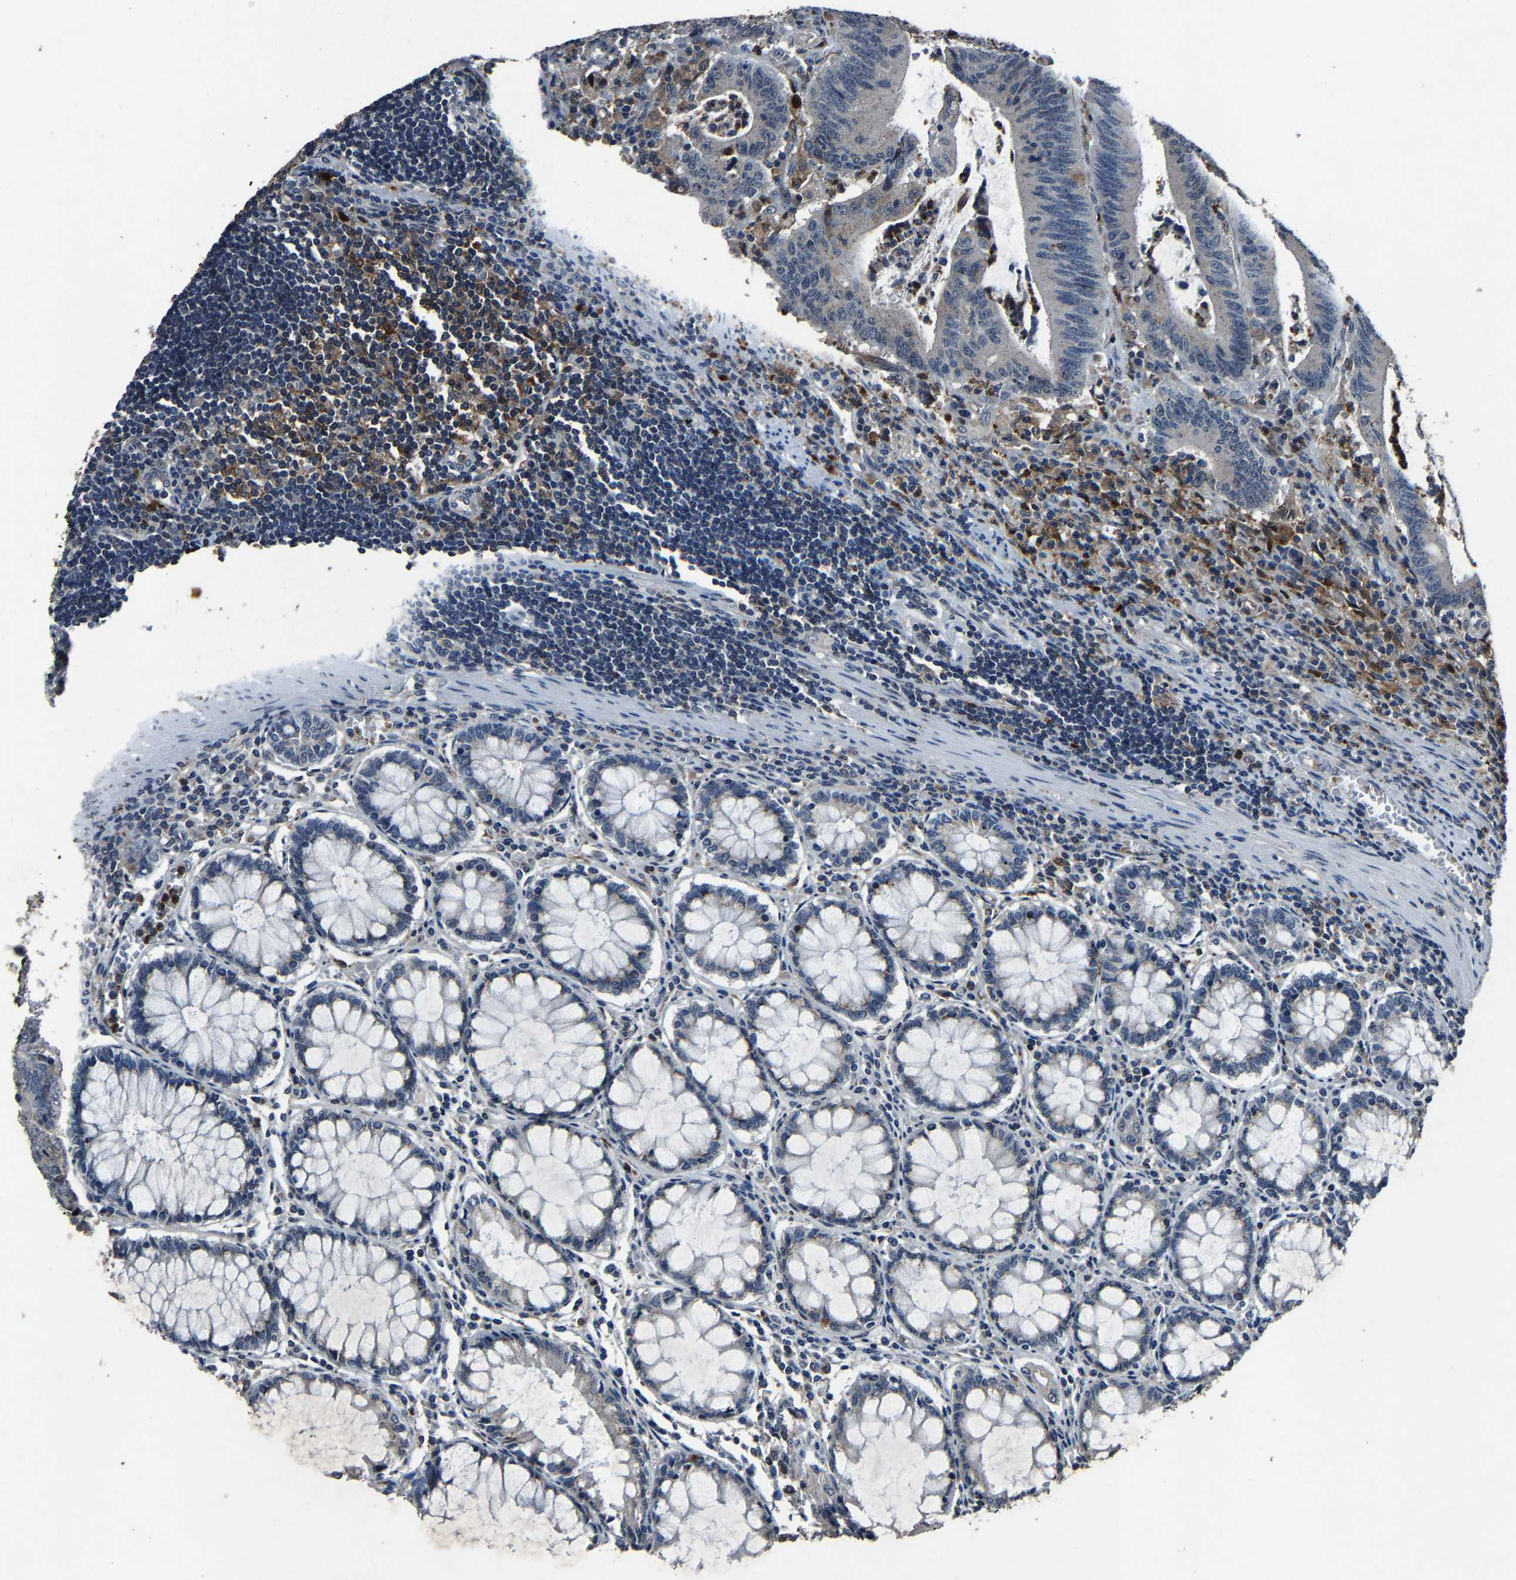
{"staining": {"intensity": "negative", "quantity": "none", "location": "none"}, "tissue": "colorectal cancer", "cell_type": "Tumor cells", "image_type": "cancer", "snomed": [{"axis": "morphology", "description": "Normal tissue, NOS"}, {"axis": "morphology", "description": "Adenocarcinoma, NOS"}, {"axis": "topography", "description": "Rectum"}], "caption": "Human colorectal cancer (adenocarcinoma) stained for a protein using immunohistochemistry (IHC) demonstrates no positivity in tumor cells.", "gene": "PCNX2", "patient": {"sex": "female", "age": 66}}